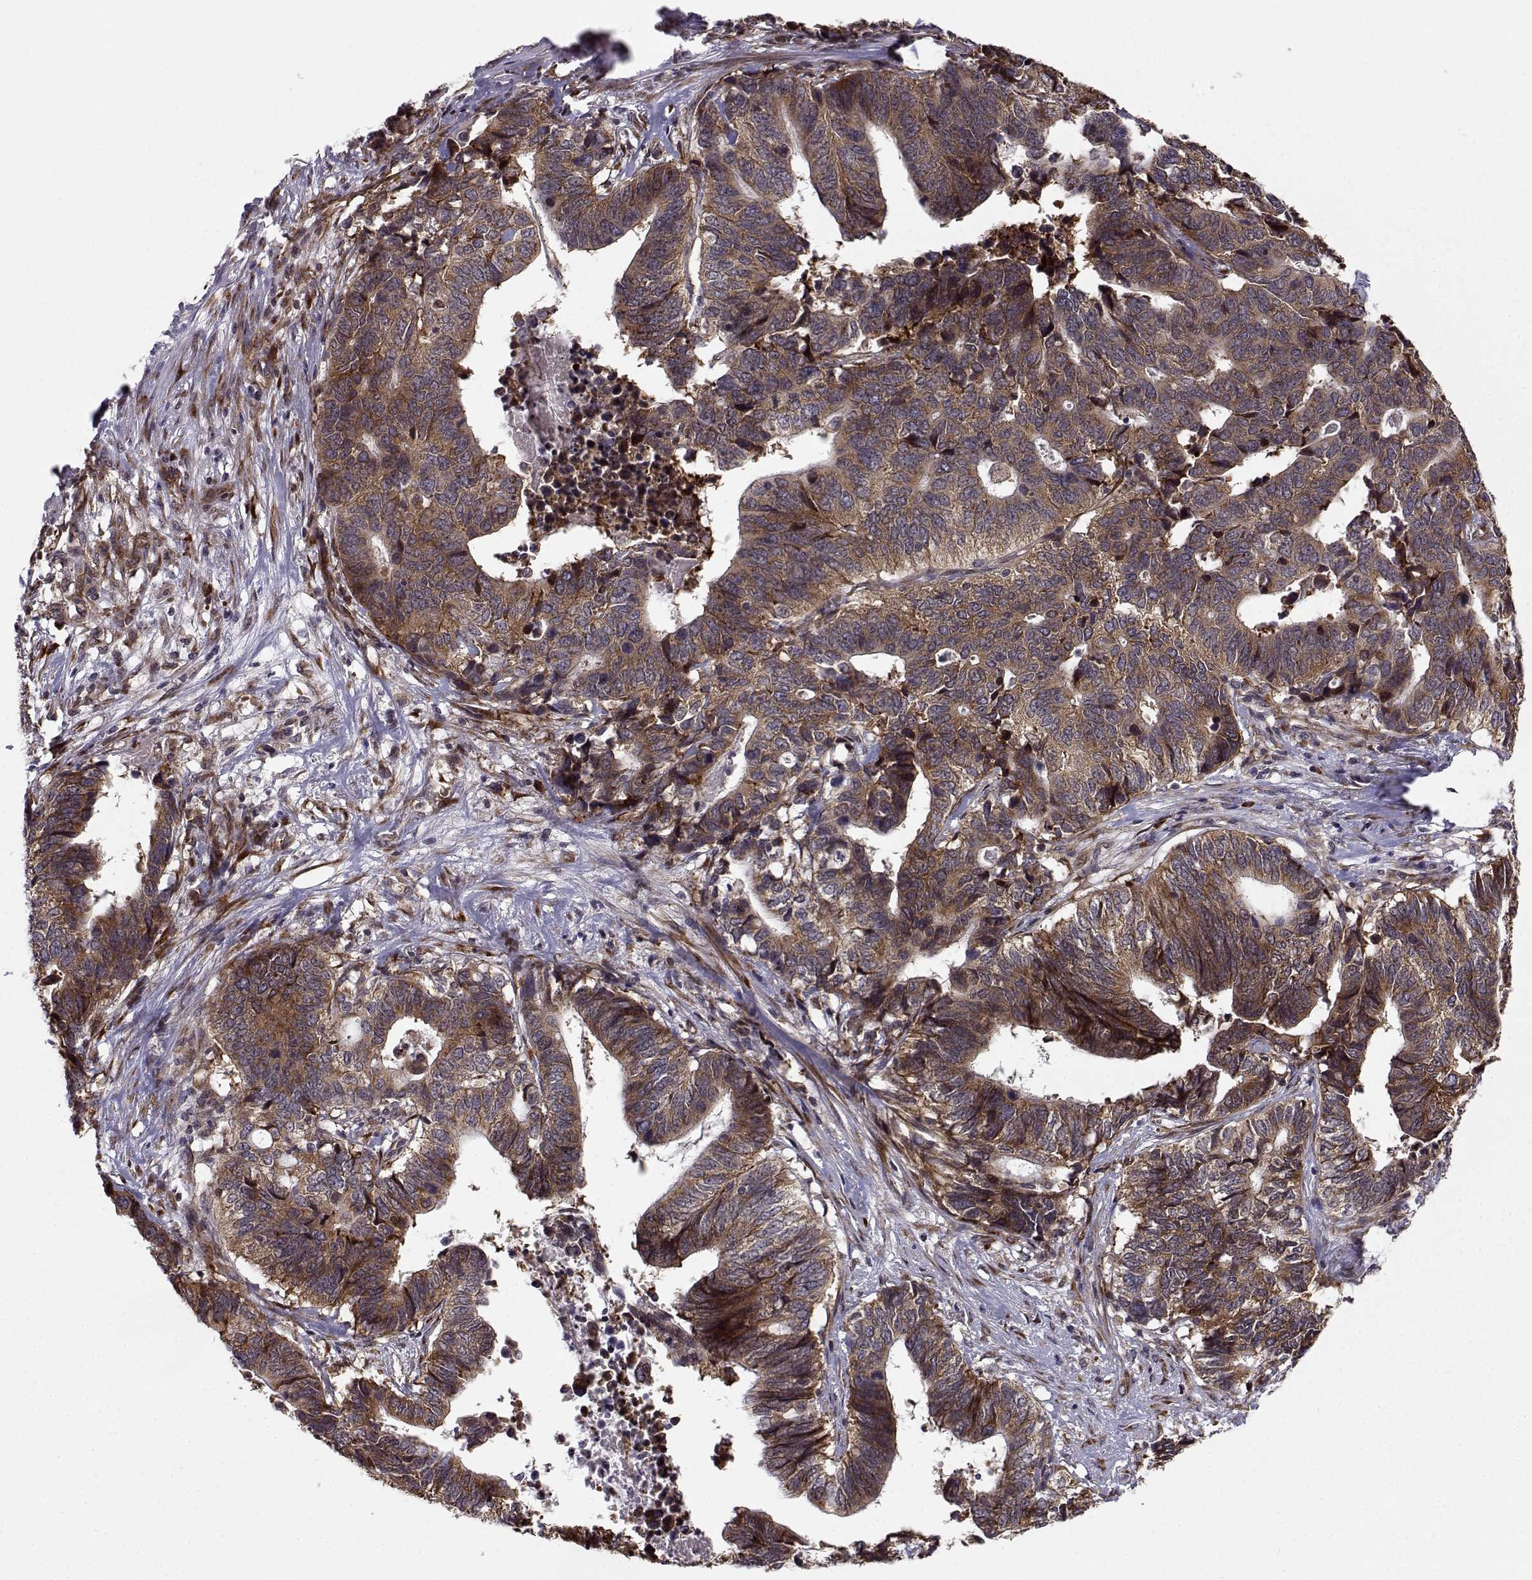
{"staining": {"intensity": "strong", "quantity": ">75%", "location": "cytoplasmic/membranous"}, "tissue": "stomach cancer", "cell_type": "Tumor cells", "image_type": "cancer", "snomed": [{"axis": "morphology", "description": "Adenocarcinoma, NOS"}, {"axis": "topography", "description": "Stomach, upper"}], "caption": "Protein expression by immunohistochemistry demonstrates strong cytoplasmic/membranous expression in approximately >75% of tumor cells in adenocarcinoma (stomach).", "gene": "RPL31", "patient": {"sex": "female", "age": 67}}